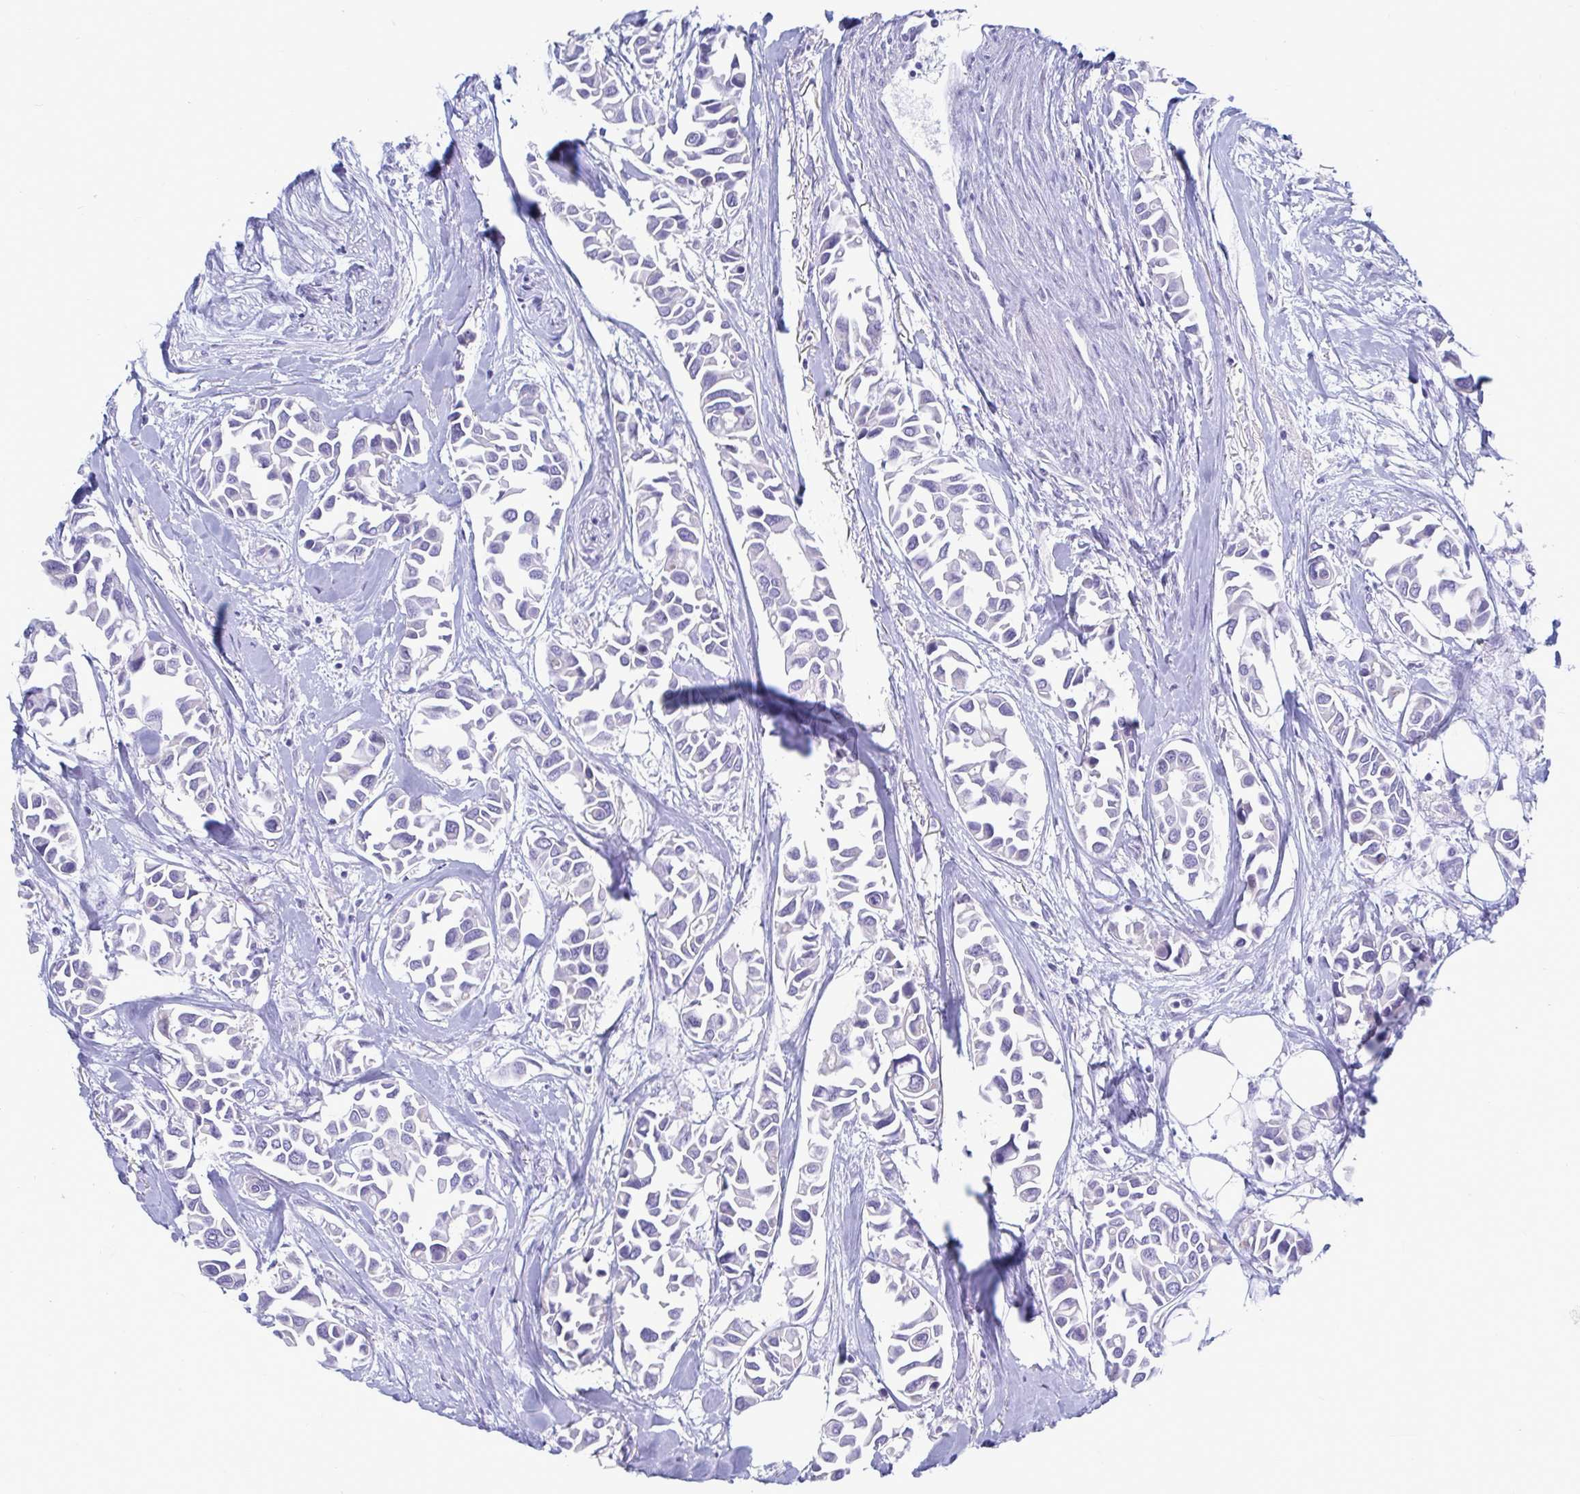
{"staining": {"intensity": "negative", "quantity": "none", "location": "none"}, "tissue": "breast cancer", "cell_type": "Tumor cells", "image_type": "cancer", "snomed": [{"axis": "morphology", "description": "Duct carcinoma"}, {"axis": "topography", "description": "Breast"}], "caption": "High power microscopy image of an IHC image of infiltrating ductal carcinoma (breast), revealing no significant positivity in tumor cells. (DAB immunohistochemistry (IHC), high magnification).", "gene": "TTC30B", "patient": {"sex": "female", "age": 54}}